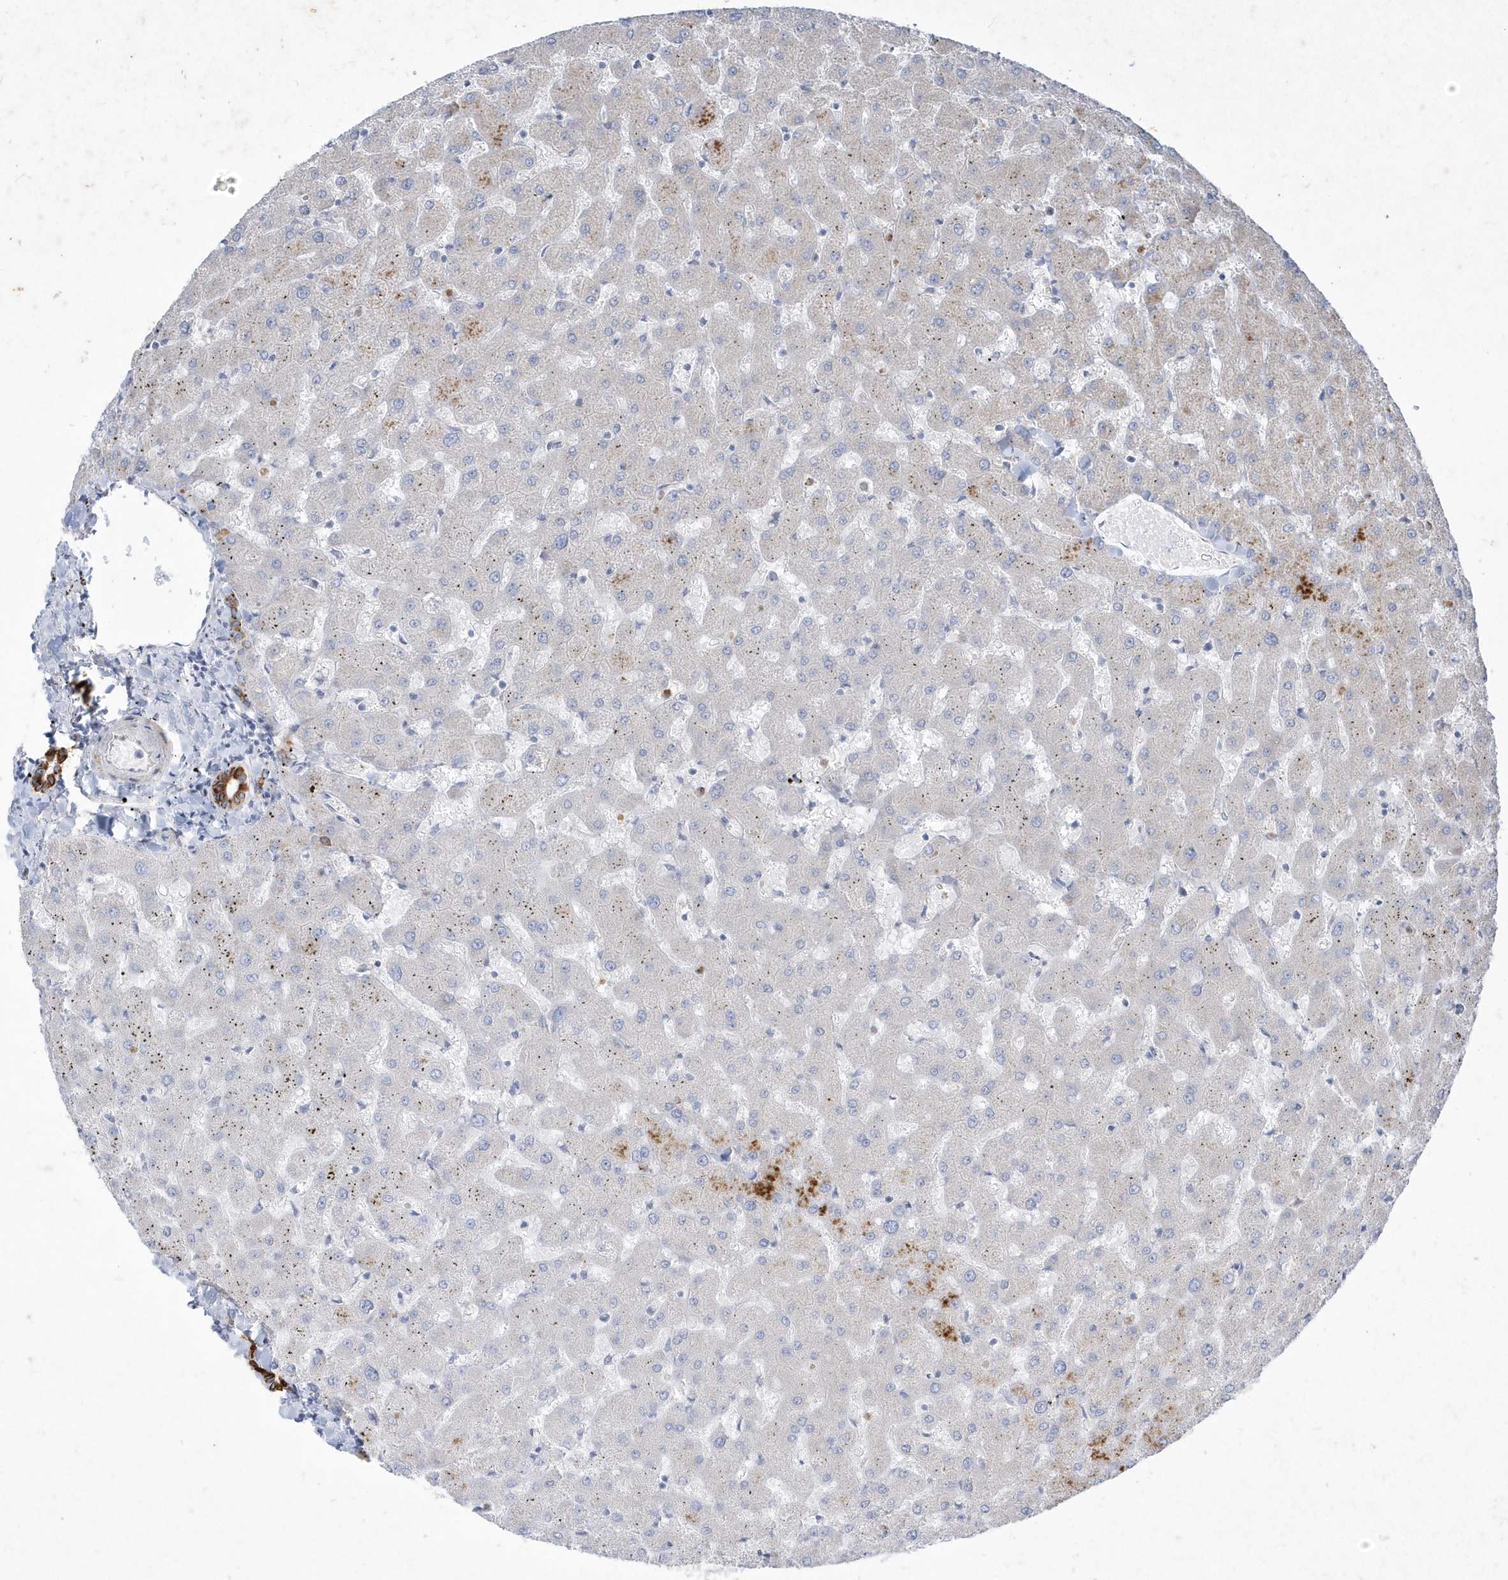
{"staining": {"intensity": "strong", "quantity": ">75%", "location": "cytoplasmic/membranous"}, "tissue": "liver", "cell_type": "Cholangiocytes", "image_type": "normal", "snomed": [{"axis": "morphology", "description": "Normal tissue, NOS"}, {"axis": "topography", "description": "Liver"}], "caption": "Immunohistochemistry histopathology image of unremarkable liver stained for a protein (brown), which demonstrates high levels of strong cytoplasmic/membranous expression in about >75% of cholangiocytes.", "gene": "LARS1", "patient": {"sex": "female", "age": 63}}